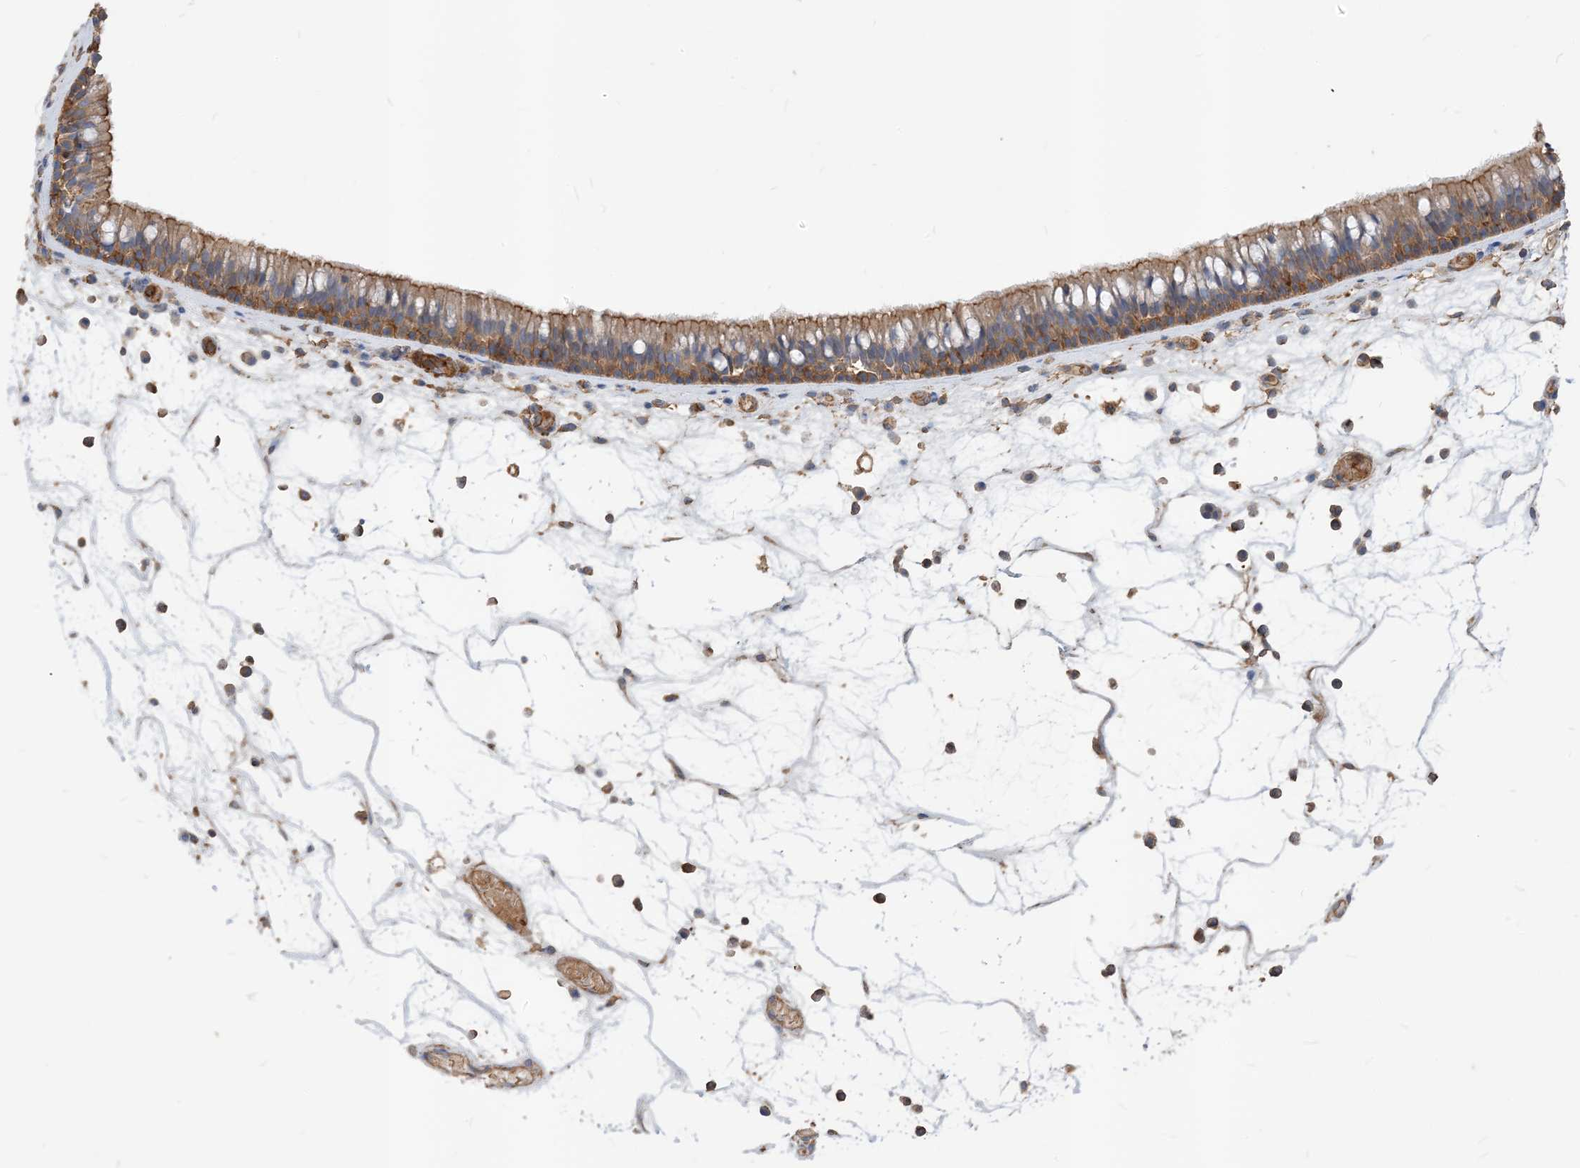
{"staining": {"intensity": "moderate", "quantity": "25%-75%", "location": "cytoplasmic/membranous"}, "tissue": "nasopharynx", "cell_type": "Respiratory epithelial cells", "image_type": "normal", "snomed": [{"axis": "morphology", "description": "Normal tissue, NOS"}, {"axis": "morphology", "description": "Inflammation, NOS"}, {"axis": "morphology", "description": "Malignant melanoma, Metastatic site"}, {"axis": "topography", "description": "Nasopharynx"}], "caption": "Immunohistochemical staining of normal human nasopharynx exhibits medium levels of moderate cytoplasmic/membranous expression in about 25%-75% of respiratory epithelial cells.", "gene": "PARVG", "patient": {"sex": "male", "age": 70}}